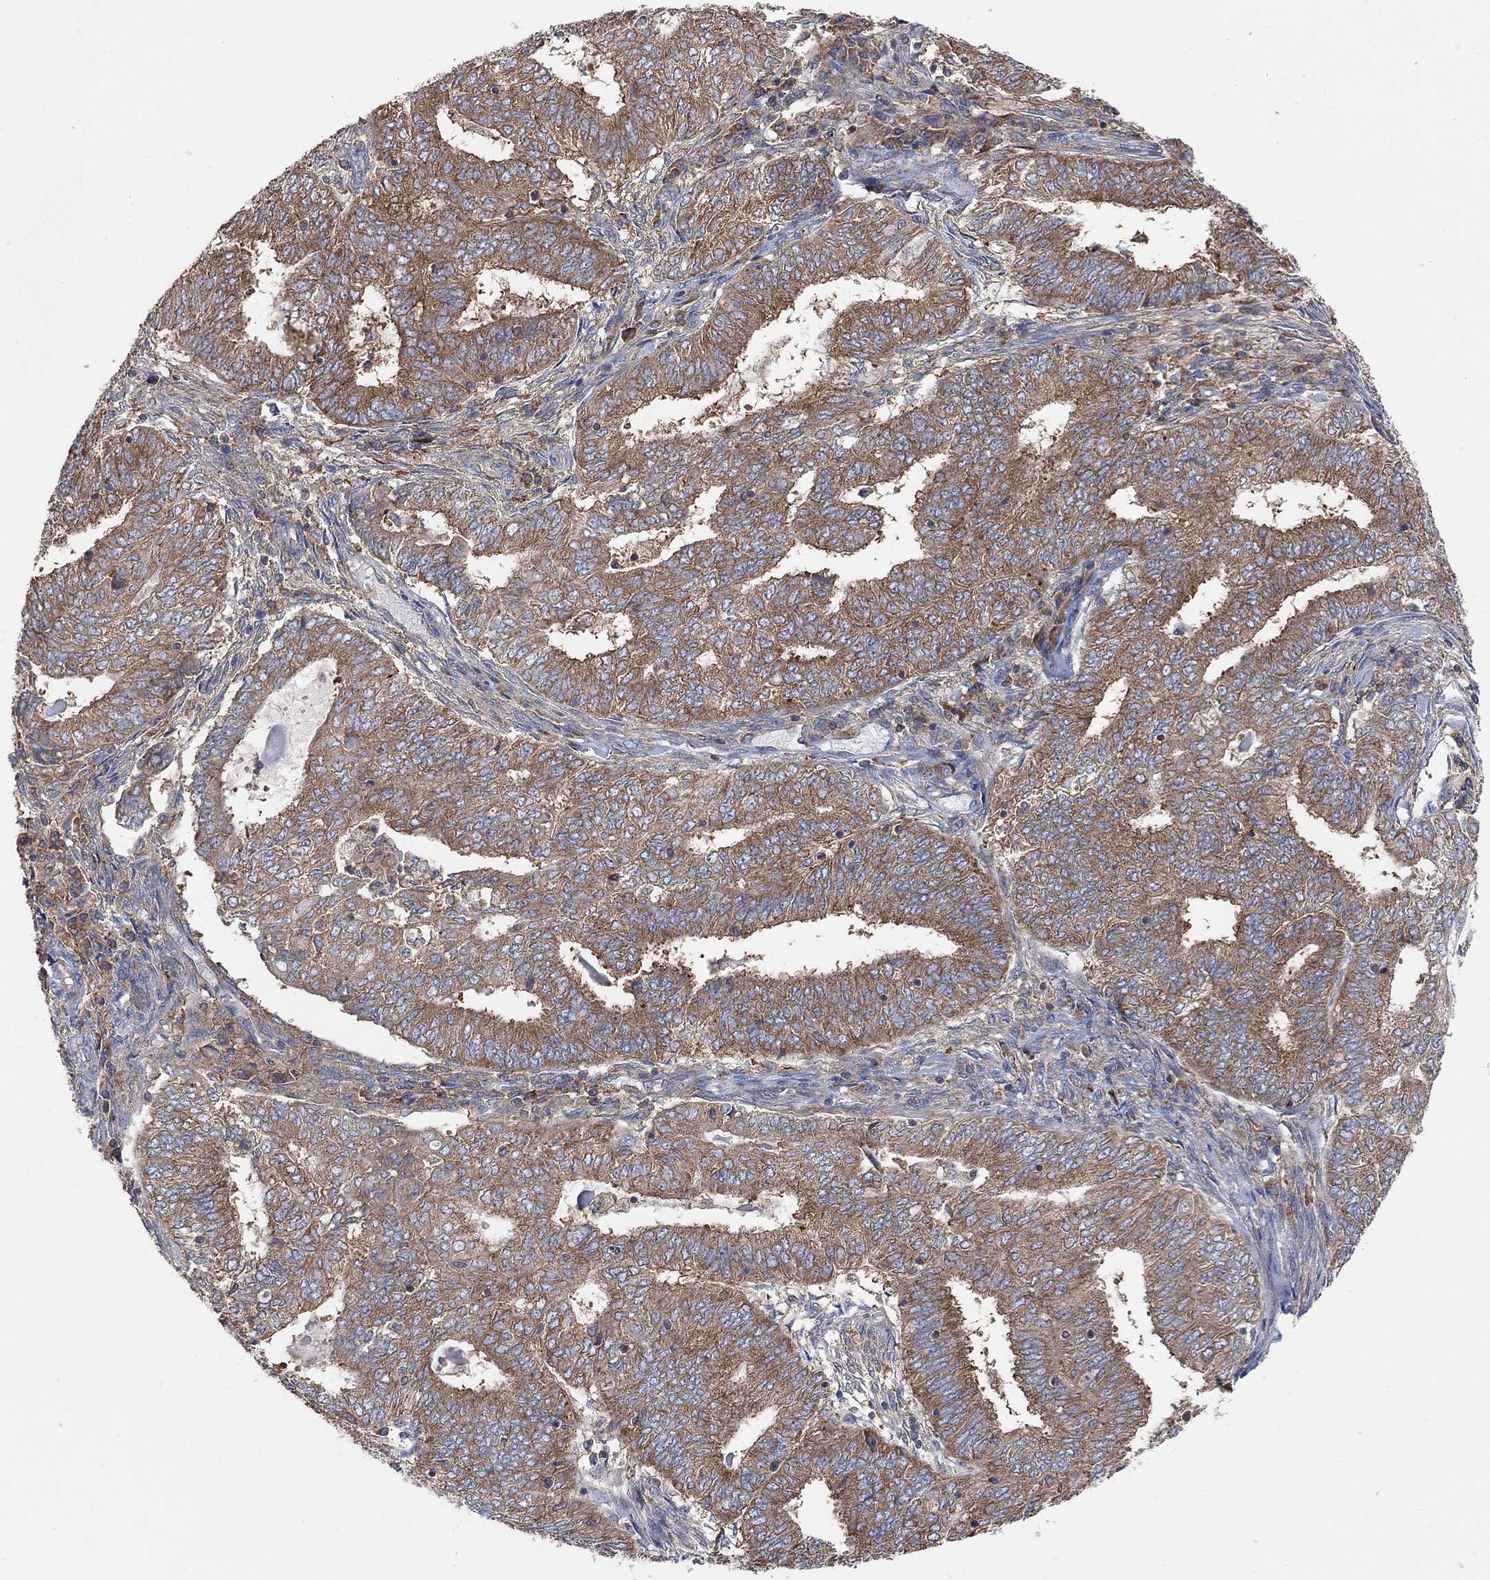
{"staining": {"intensity": "moderate", "quantity": "25%-75%", "location": "cytoplasmic/membranous"}, "tissue": "endometrial cancer", "cell_type": "Tumor cells", "image_type": "cancer", "snomed": [{"axis": "morphology", "description": "Adenocarcinoma, NOS"}, {"axis": "topography", "description": "Endometrium"}], "caption": "Tumor cells exhibit moderate cytoplasmic/membranous staining in about 25%-75% of cells in adenocarcinoma (endometrial).", "gene": "BLOC1S3", "patient": {"sex": "female", "age": 62}}